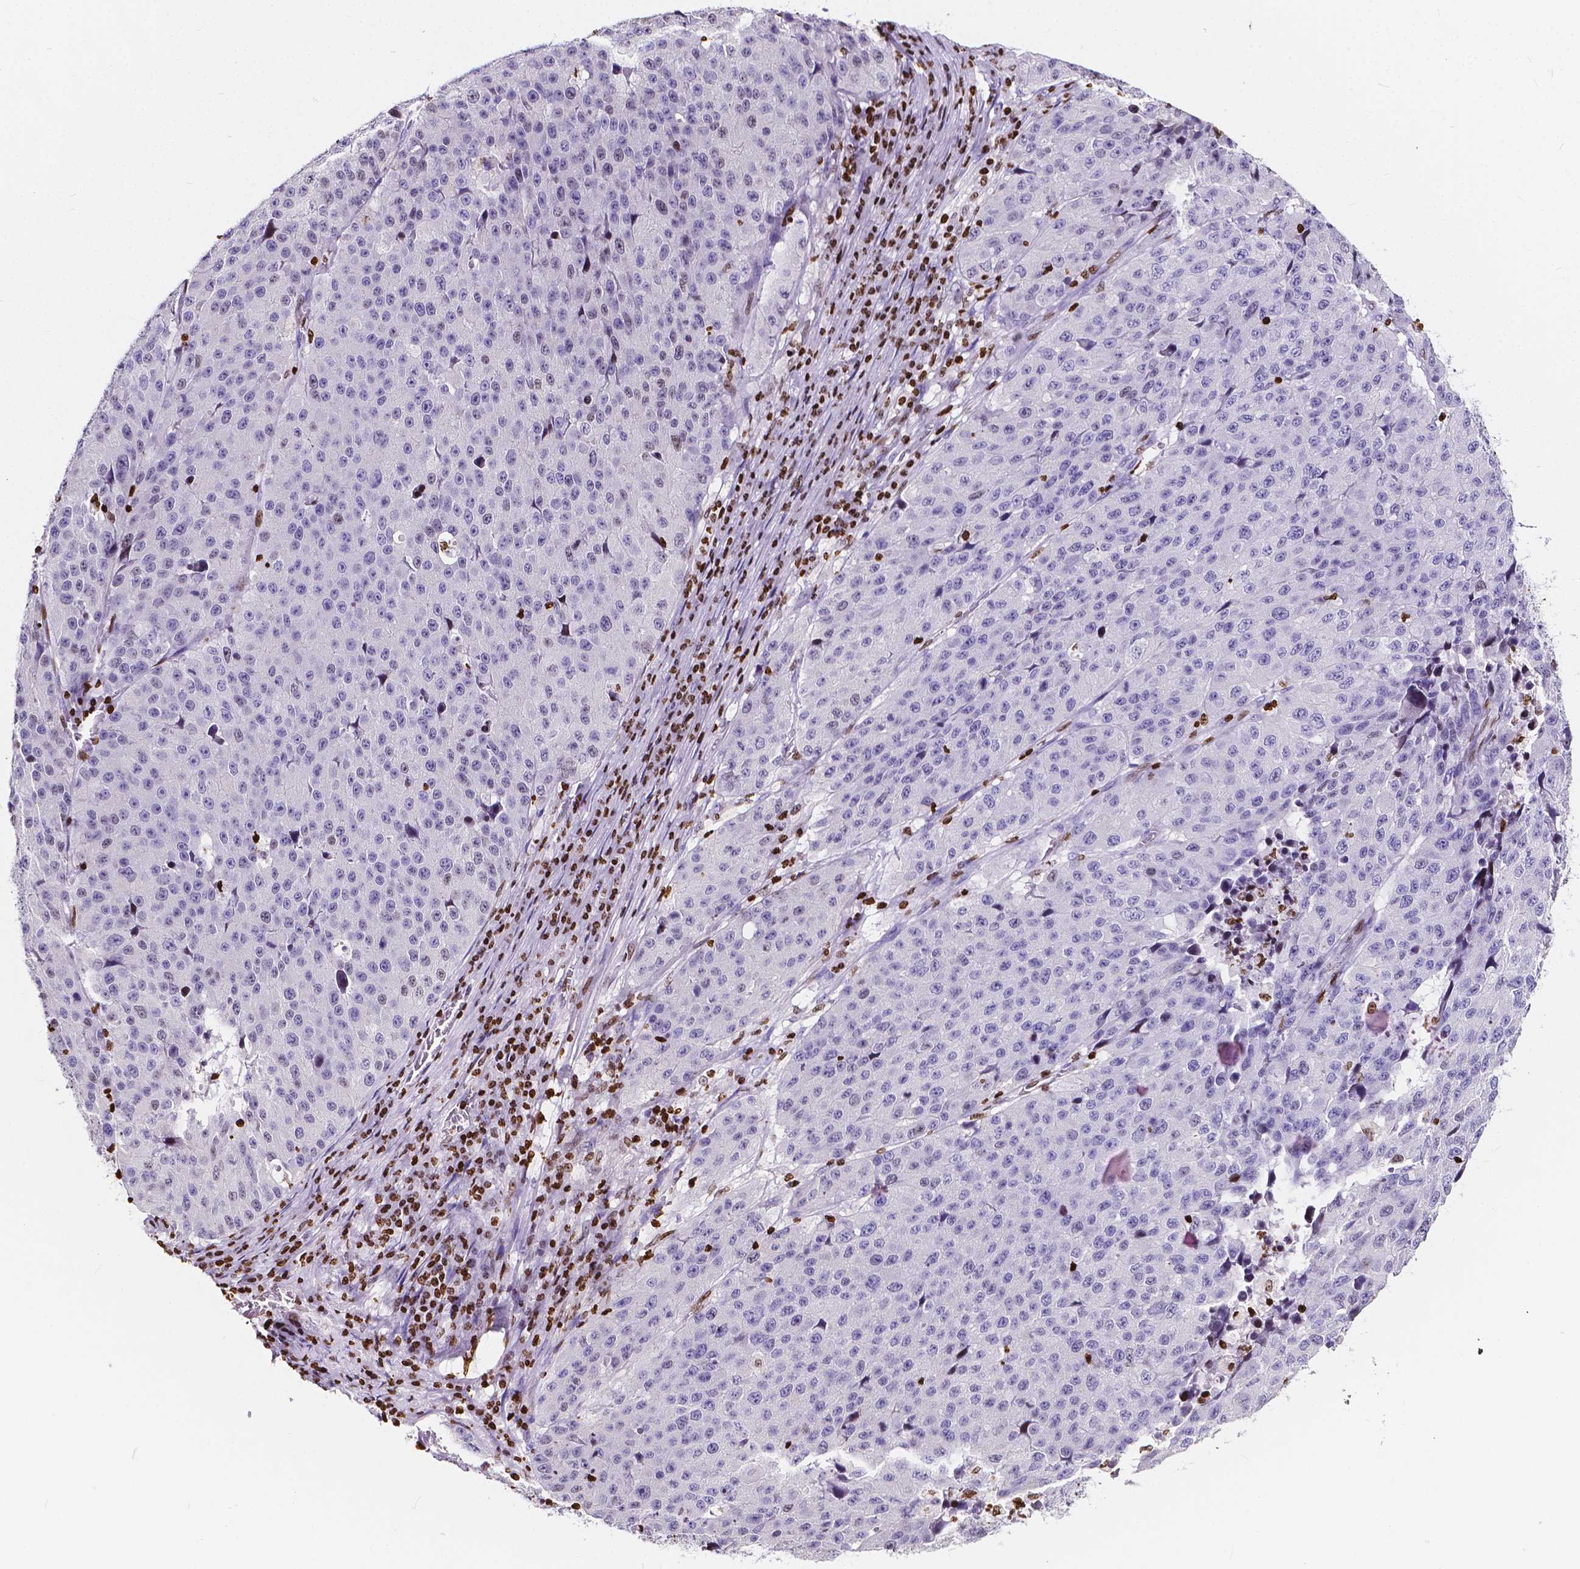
{"staining": {"intensity": "negative", "quantity": "none", "location": "none"}, "tissue": "stomach cancer", "cell_type": "Tumor cells", "image_type": "cancer", "snomed": [{"axis": "morphology", "description": "Adenocarcinoma, NOS"}, {"axis": "topography", "description": "Stomach"}], "caption": "An image of adenocarcinoma (stomach) stained for a protein demonstrates no brown staining in tumor cells. (DAB (3,3'-diaminobenzidine) IHC, high magnification).", "gene": "CBY3", "patient": {"sex": "male", "age": 71}}